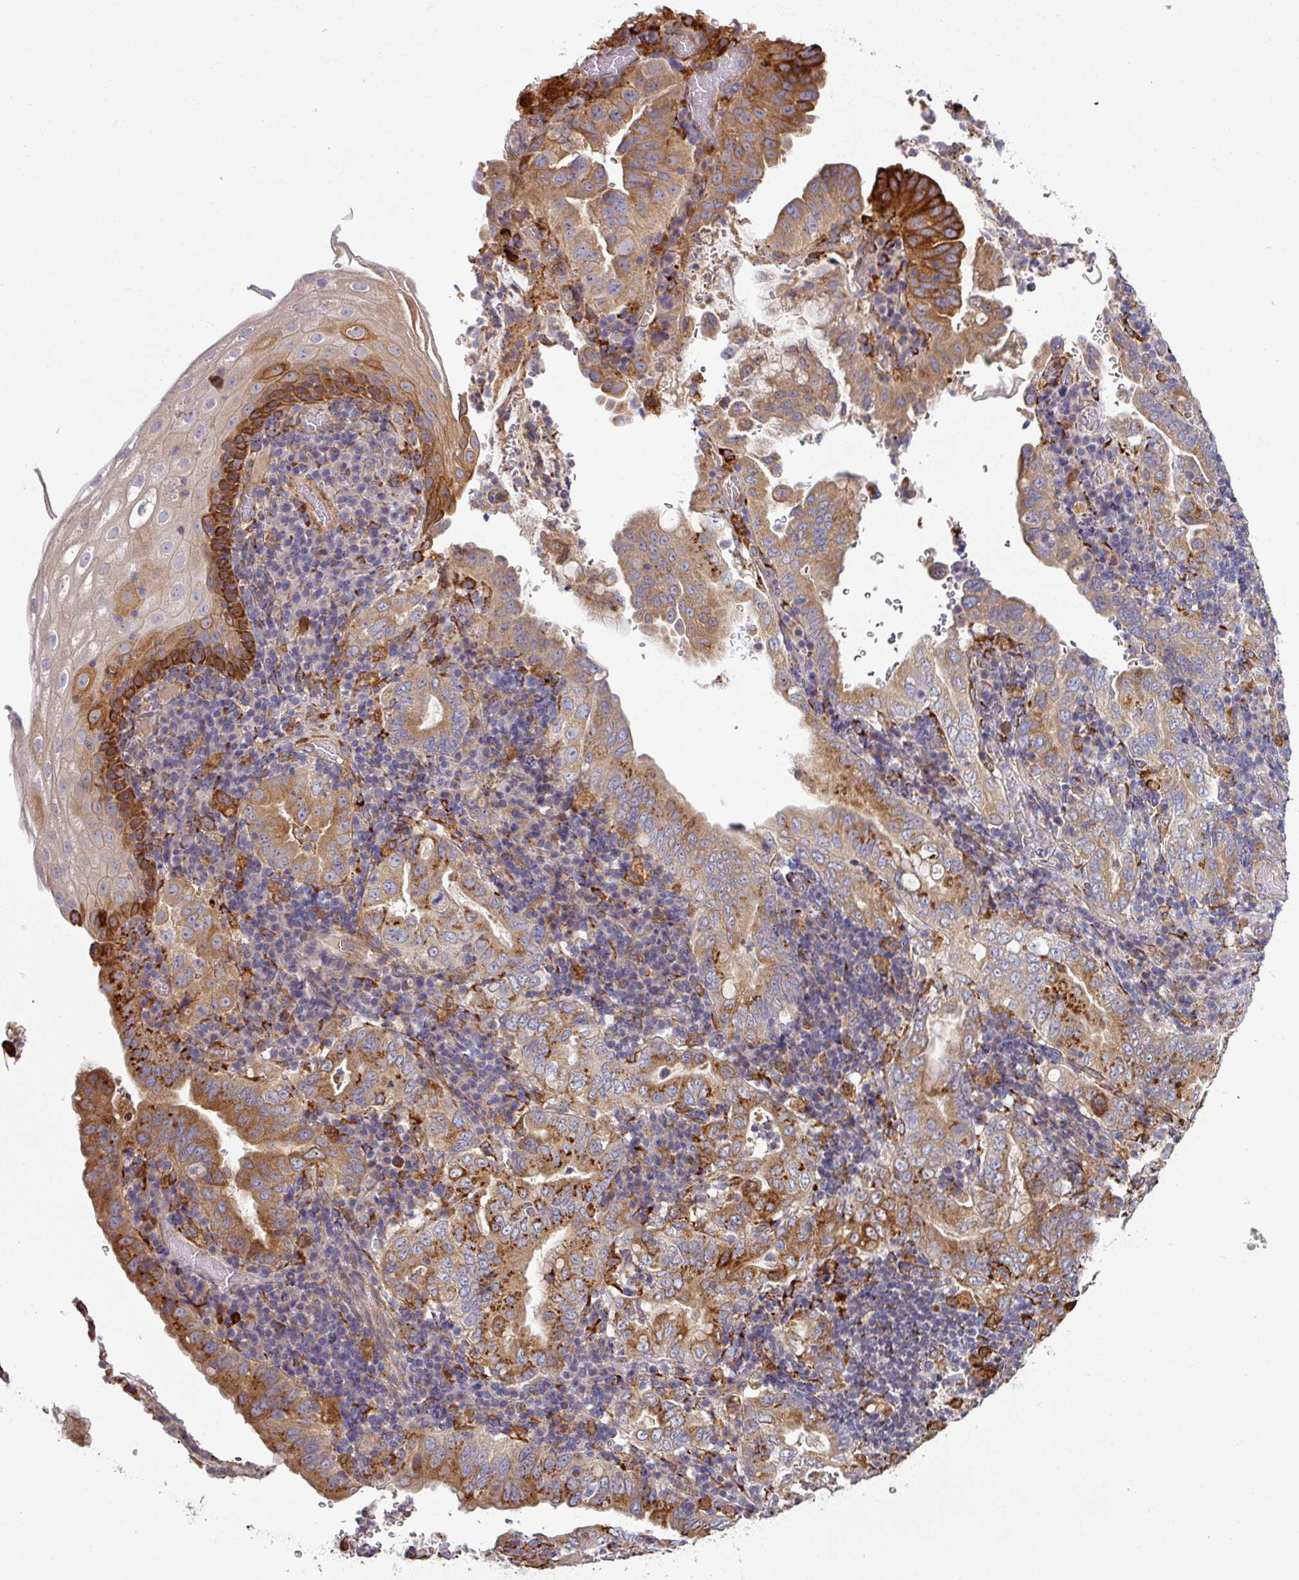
{"staining": {"intensity": "strong", "quantity": "25%-75%", "location": "cytoplasmic/membranous"}, "tissue": "stomach cancer", "cell_type": "Tumor cells", "image_type": "cancer", "snomed": [{"axis": "morphology", "description": "Normal tissue, NOS"}, {"axis": "morphology", "description": "Adenocarcinoma, NOS"}, {"axis": "topography", "description": "Esophagus"}, {"axis": "topography", "description": "Stomach, upper"}, {"axis": "topography", "description": "Peripheral nerve tissue"}], "caption": "IHC (DAB (3,3'-diaminobenzidine)) staining of human stomach cancer shows strong cytoplasmic/membranous protein staining in about 25%-75% of tumor cells. (DAB IHC with brightfield microscopy, high magnification).", "gene": "ZNF268", "patient": {"sex": "male", "age": 62}}